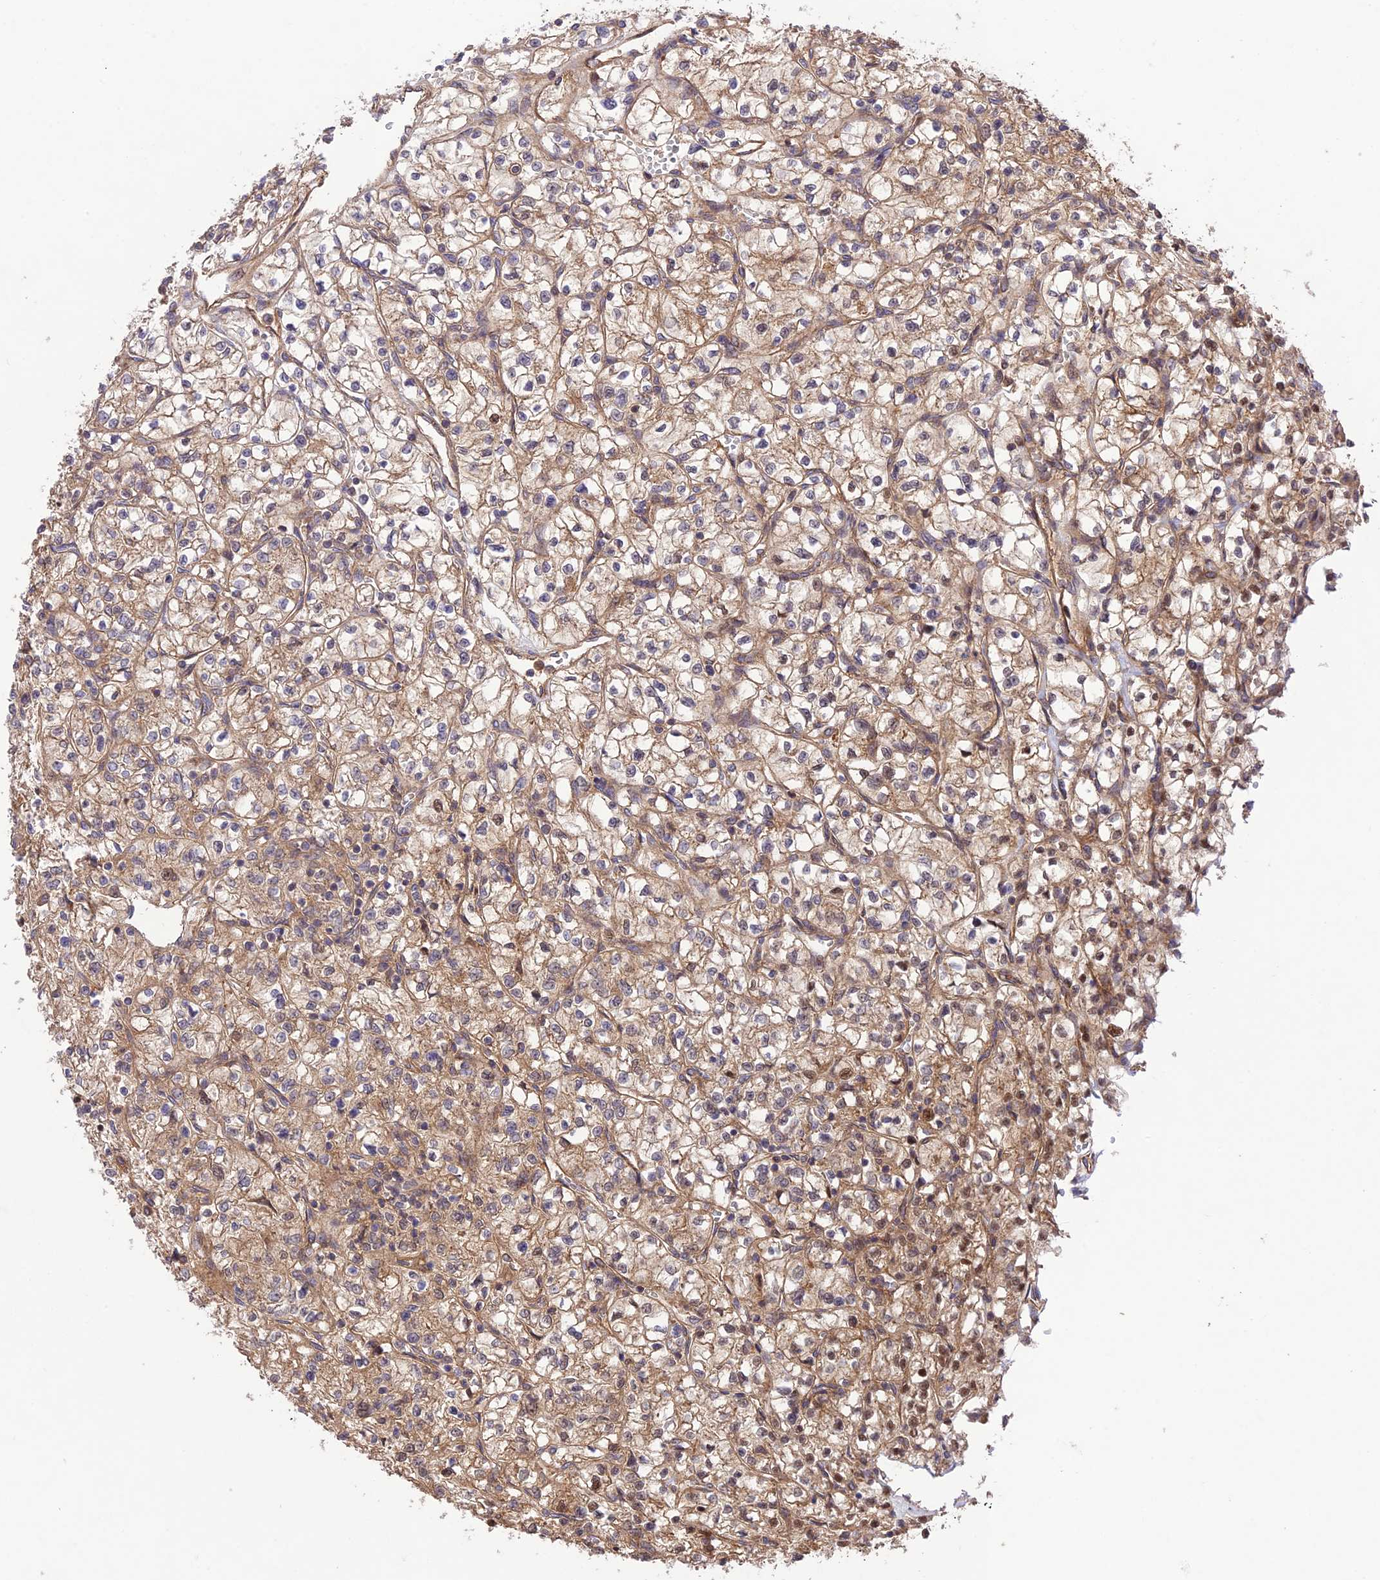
{"staining": {"intensity": "moderate", "quantity": "25%-75%", "location": "cytoplasmic/membranous,nuclear"}, "tissue": "renal cancer", "cell_type": "Tumor cells", "image_type": "cancer", "snomed": [{"axis": "morphology", "description": "Adenocarcinoma, NOS"}, {"axis": "topography", "description": "Kidney"}], "caption": "Immunohistochemistry (IHC) (DAB) staining of human adenocarcinoma (renal) reveals moderate cytoplasmic/membranous and nuclear protein positivity in approximately 25%-75% of tumor cells.", "gene": "FCHSD1", "patient": {"sex": "female", "age": 64}}